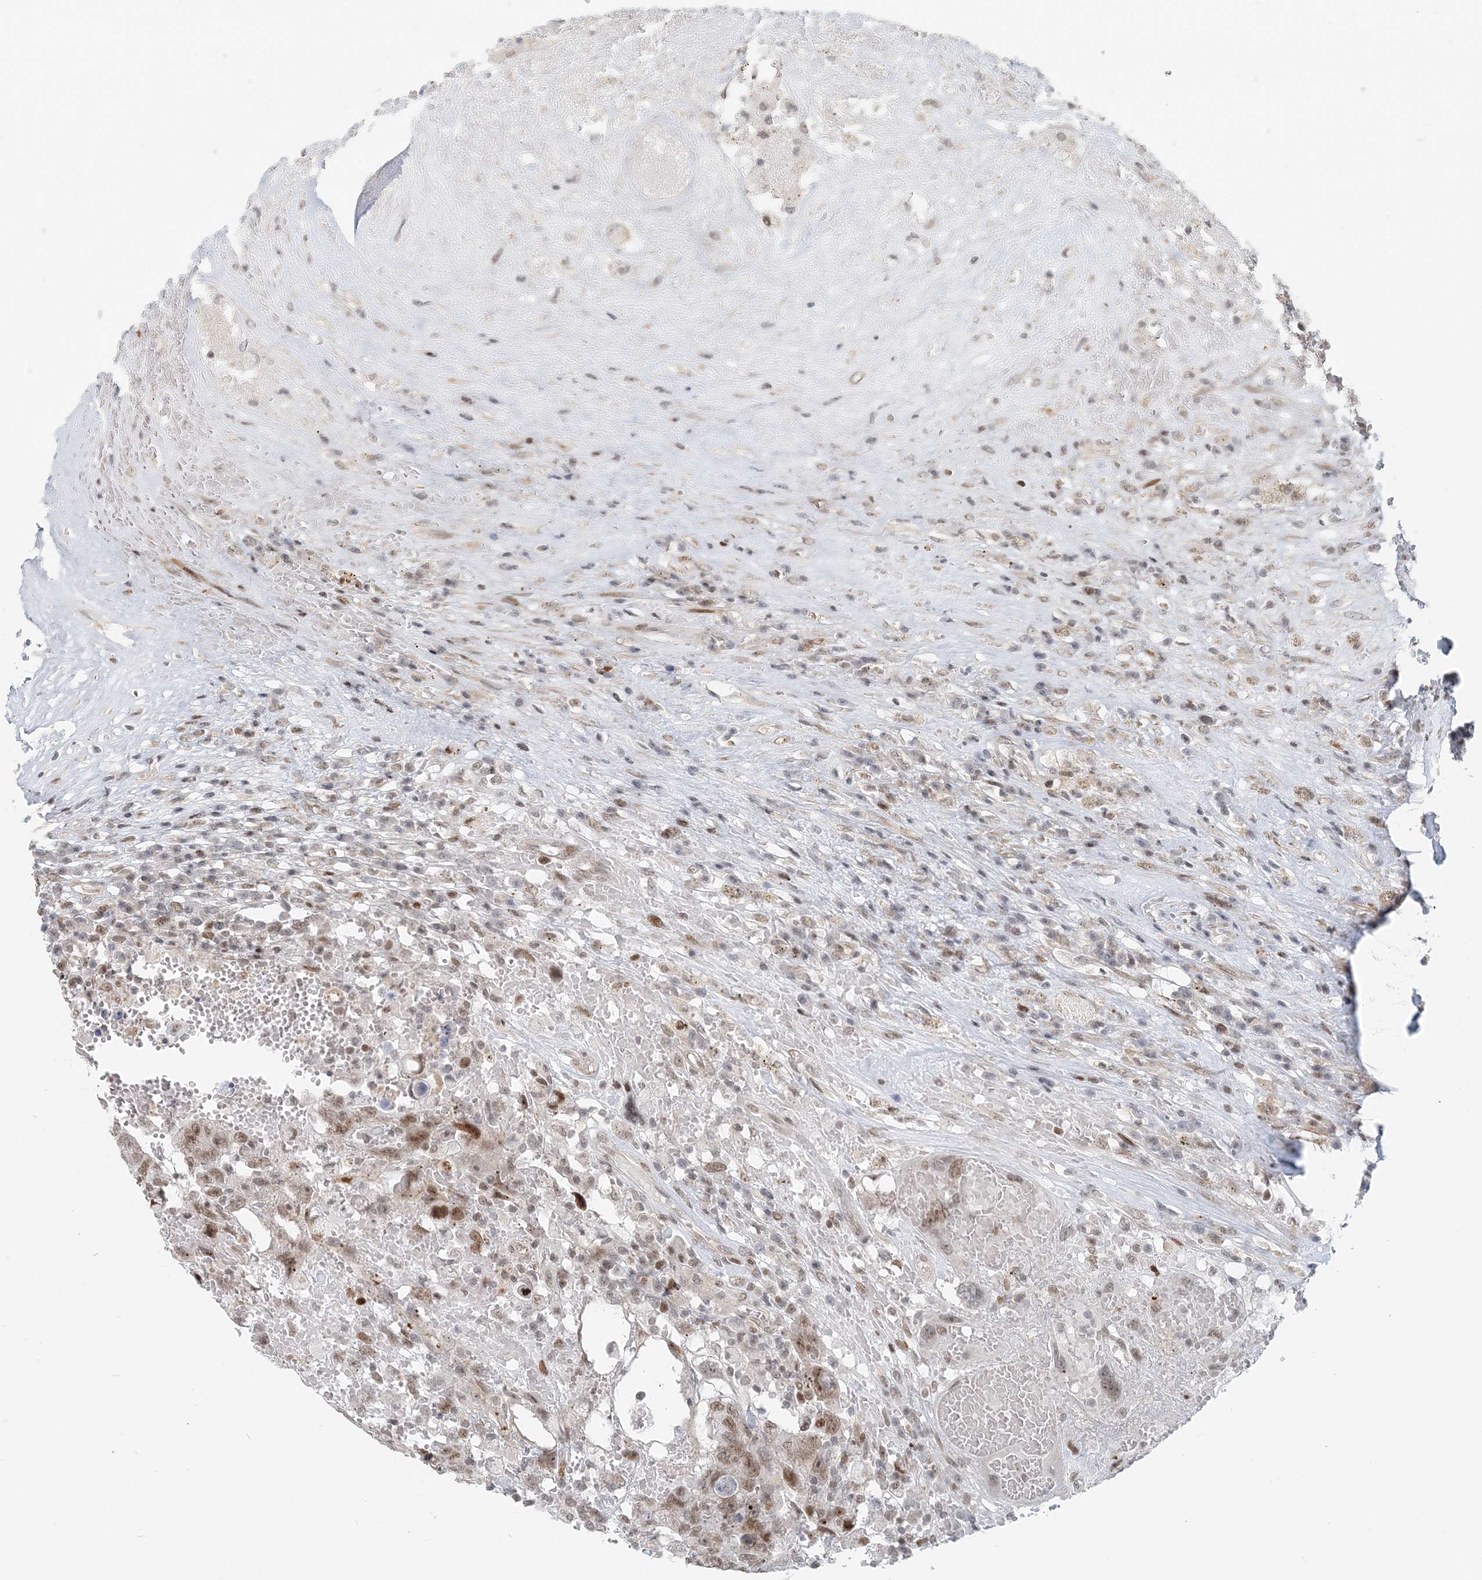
{"staining": {"intensity": "moderate", "quantity": ">75%", "location": "nuclear"}, "tissue": "testis cancer", "cell_type": "Tumor cells", "image_type": "cancer", "snomed": [{"axis": "morphology", "description": "Carcinoma, Embryonal, NOS"}, {"axis": "topography", "description": "Testis"}], "caption": "Immunohistochemistry (DAB) staining of testis embryonal carcinoma reveals moderate nuclear protein staining in about >75% of tumor cells.", "gene": "BAZ1B", "patient": {"sex": "male", "age": 26}}